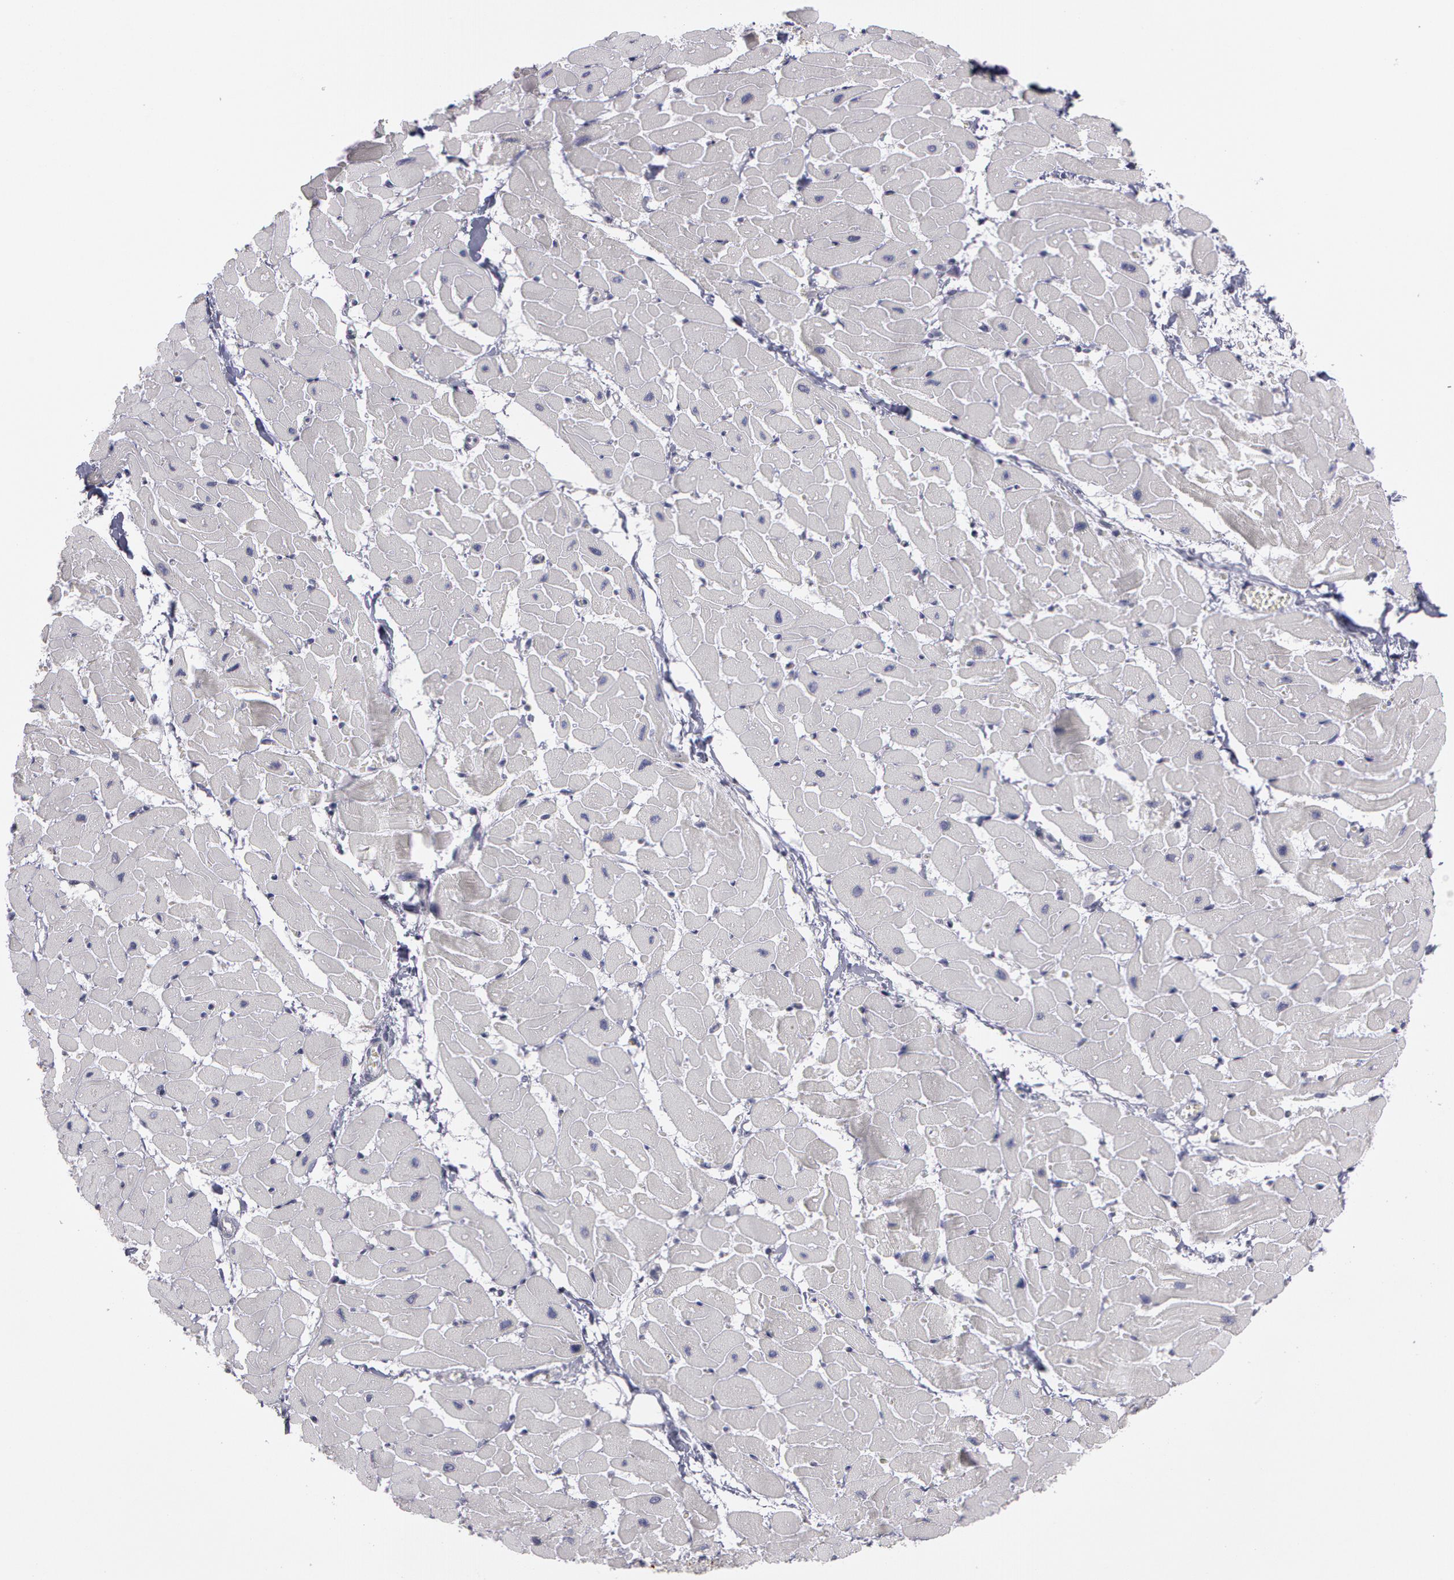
{"staining": {"intensity": "negative", "quantity": "none", "location": "none"}, "tissue": "heart muscle", "cell_type": "Cardiomyocytes", "image_type": "normal", "snomed": [{"axis": "morphology", "description": "Normal tissue, NOS"}, {"axis": "topography", "description": "Heart"}], "caption": "Cardiomyocytes are negative for brown protein staining in unremarkable heart muscle. The staining was performed using DAB to visualize the protein expression in brown, while the nuclei were stained in blue with hematoxylin (Magnification: 20x).", "gene": "NEK9", "patient": {"sex": "female", "age": 19}}